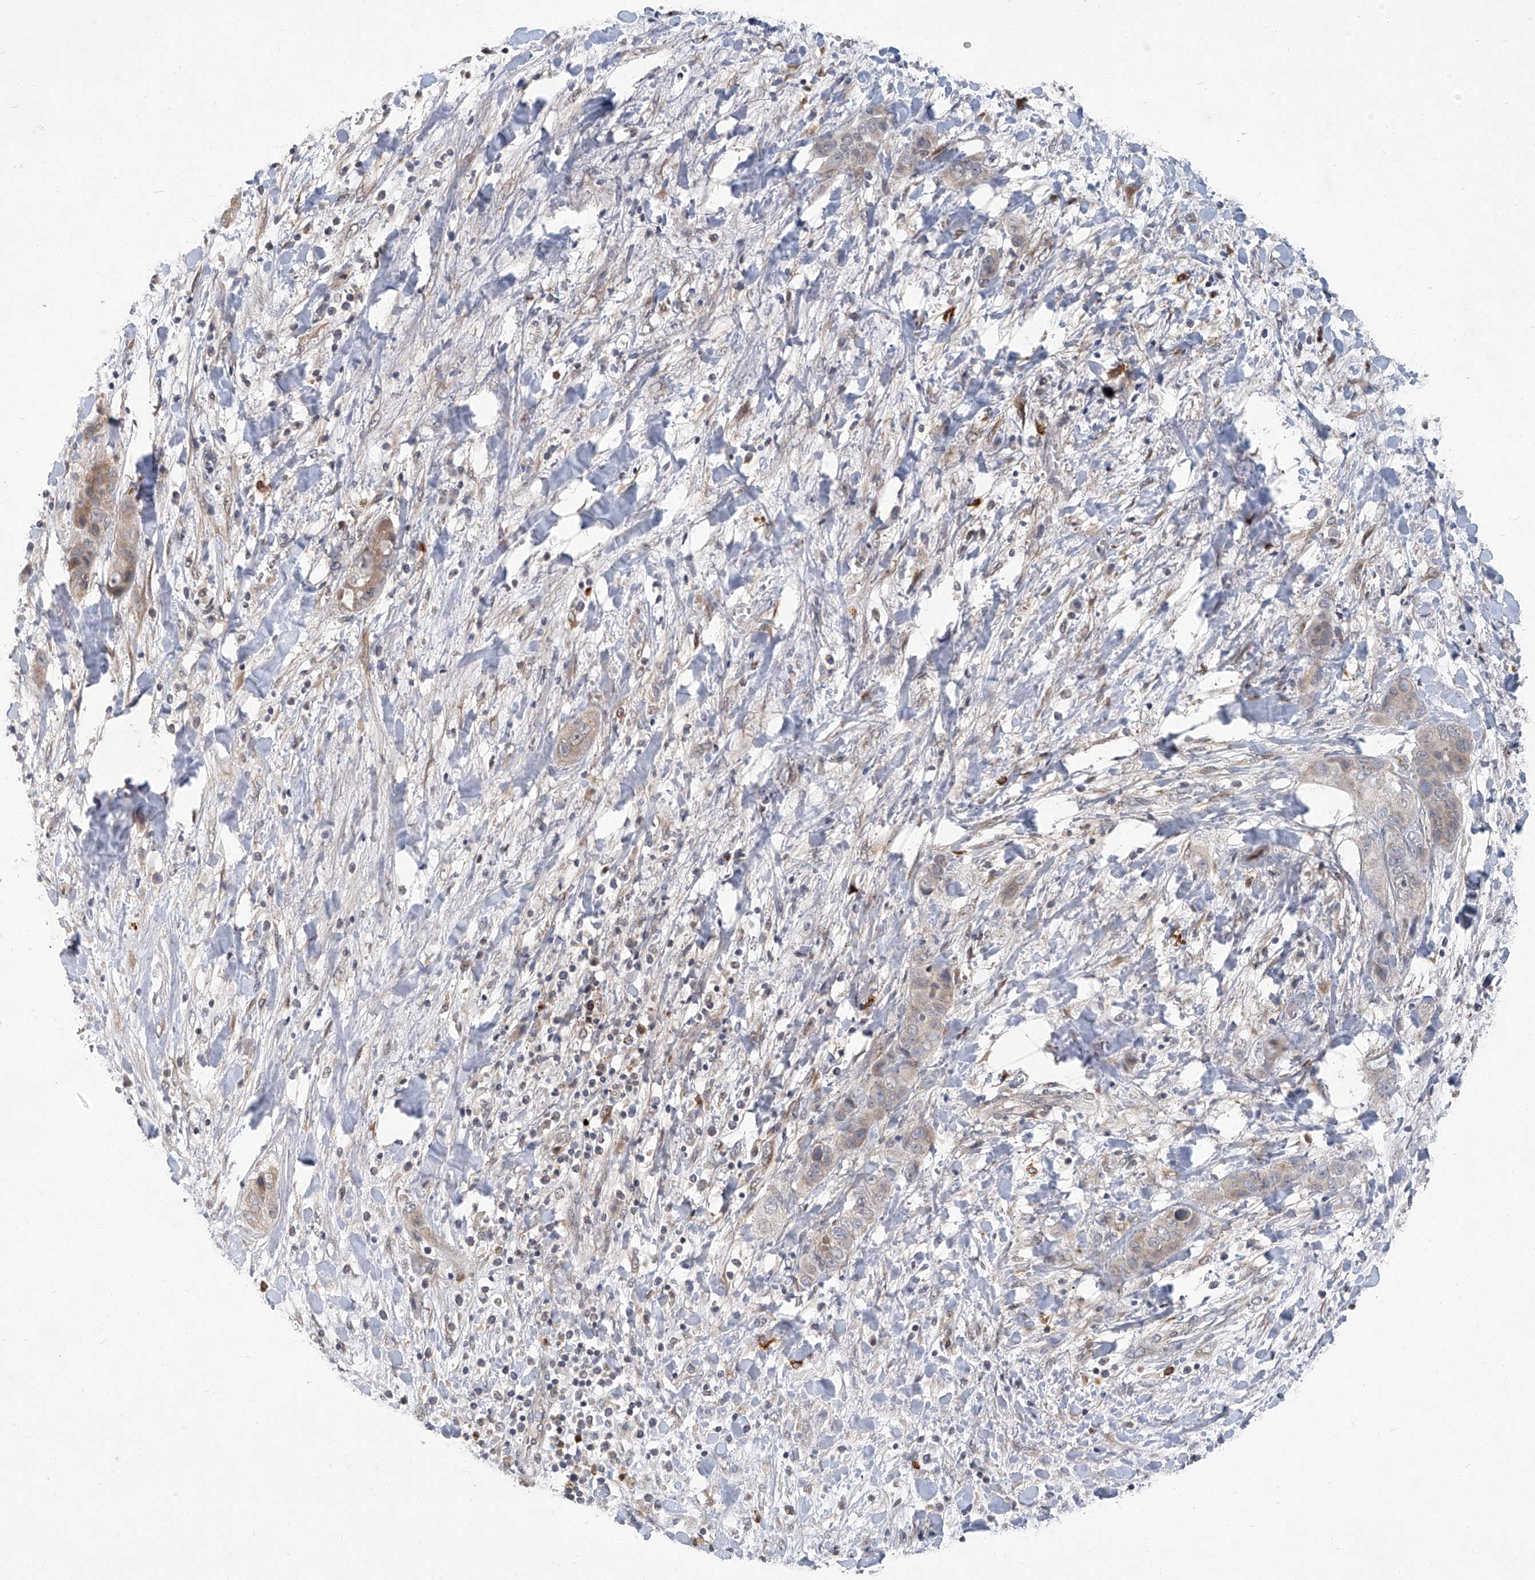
{"staining": {"intensity": "weak", "quantity": "25%-75%", "location": "cytoplasmic/membranous"}, "tissue": "liver cancer", "cell_type": "Tumor cells", "image_type": "cancer", "snomed": [{"axis": "morphology", "description": "Cholangiocarcinoma"}, {"axis": "topography", "description": "Liver"}], "caption": "The image demonstrates a brown stain indicating the presence of a protein in the cytoplasmic/membranous of tumor cells in liver cancer.", "gene": "AKNAD1", "patient": {"sex": "female", "age": 52}}